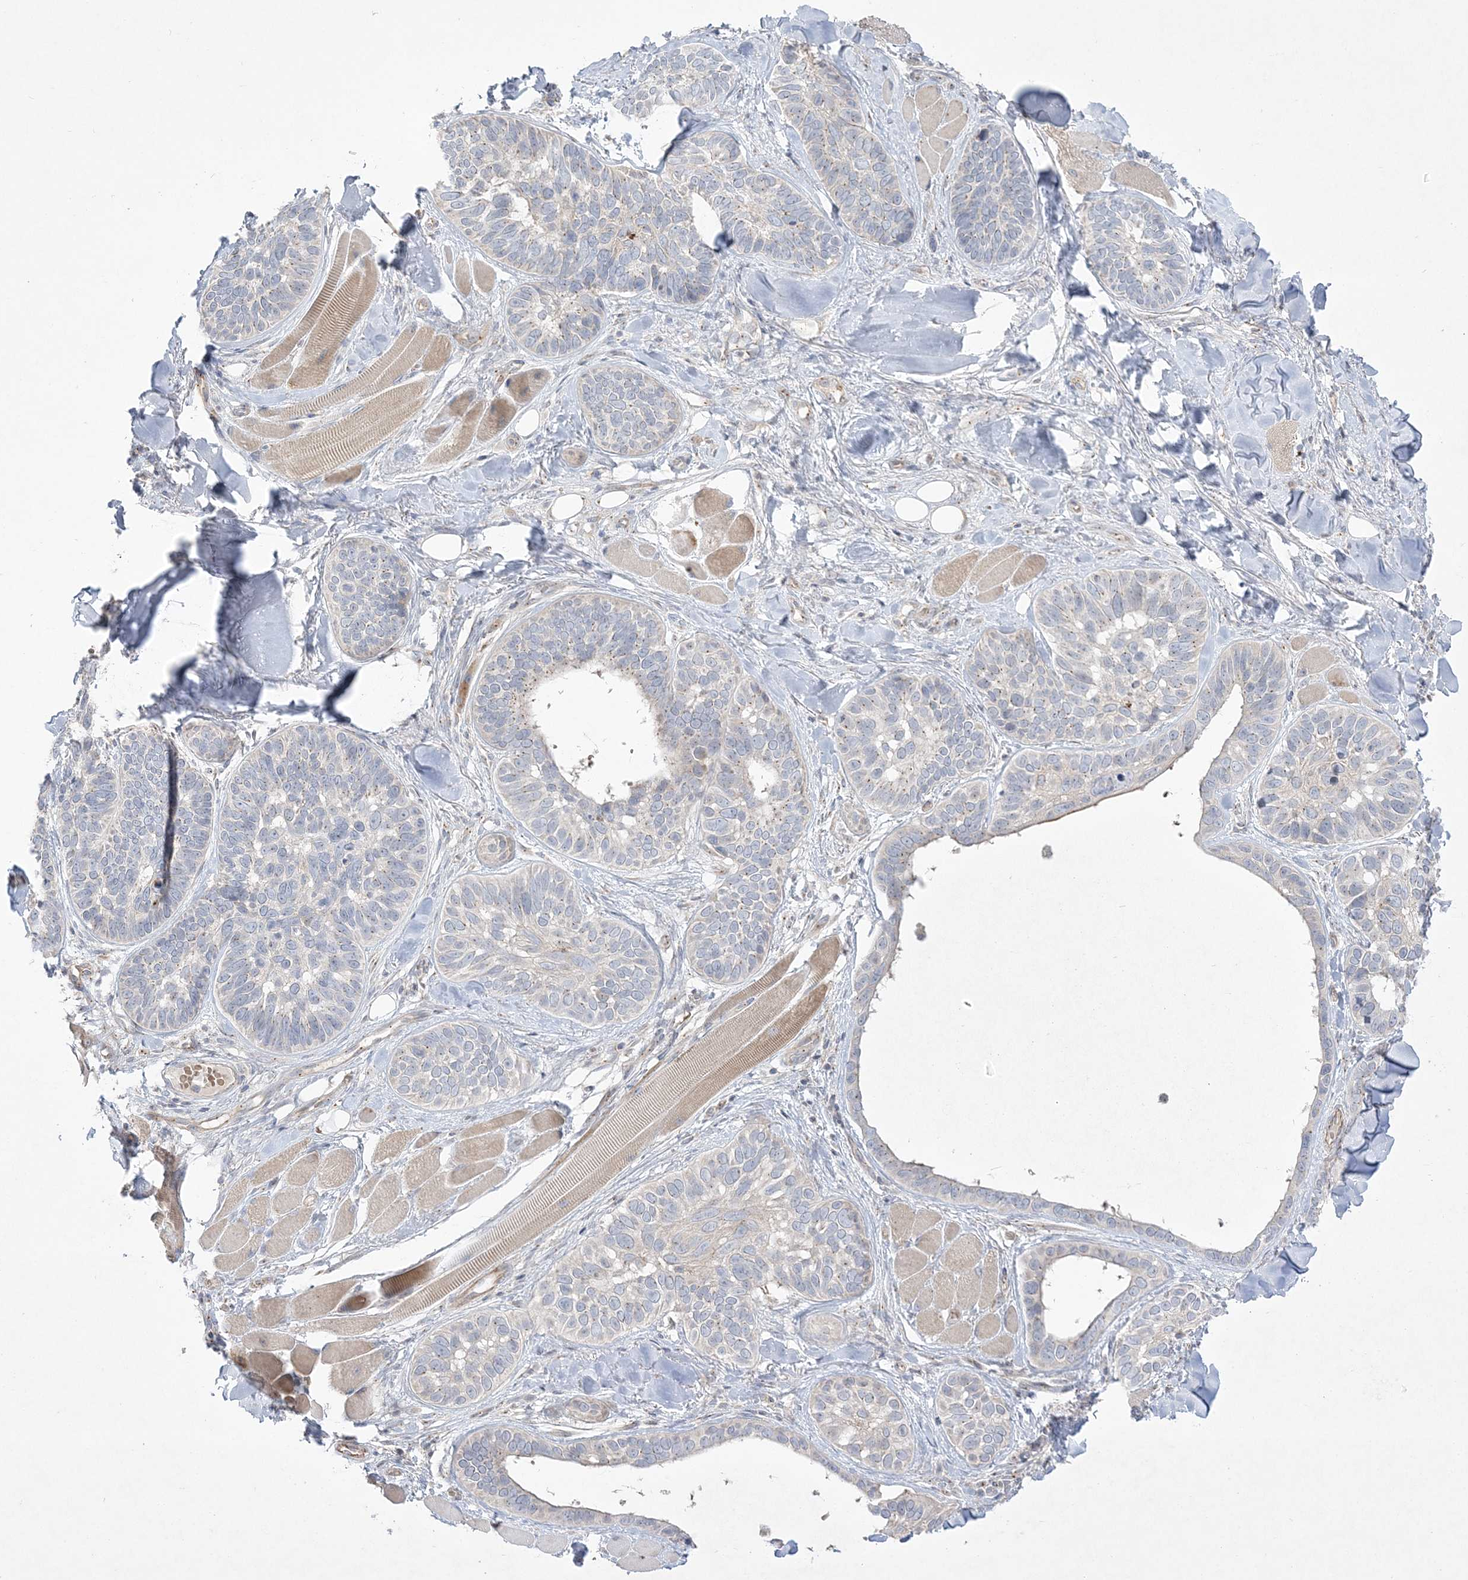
{"staining": {"intensity": "weak", "quantity": "<25%", "location": "cytoplasmic/membranous"}, "tissue": "skin cancer", "cell_type": "Tumor cells", "image_type": "cancer", "snomed": [{"axis": "morphology", "description": "Basal cell carcinoma"}, {"axis": "topography", "description": "Skin"}], "caption": "Tumor cells are negative for protein expression in human skin basal cell carcinoma. (Immunohistochemistry, brightfield microscopy, high magnification).", "gene": "ADAMTS12", "patient": {"sex": "male", "age": 62}}